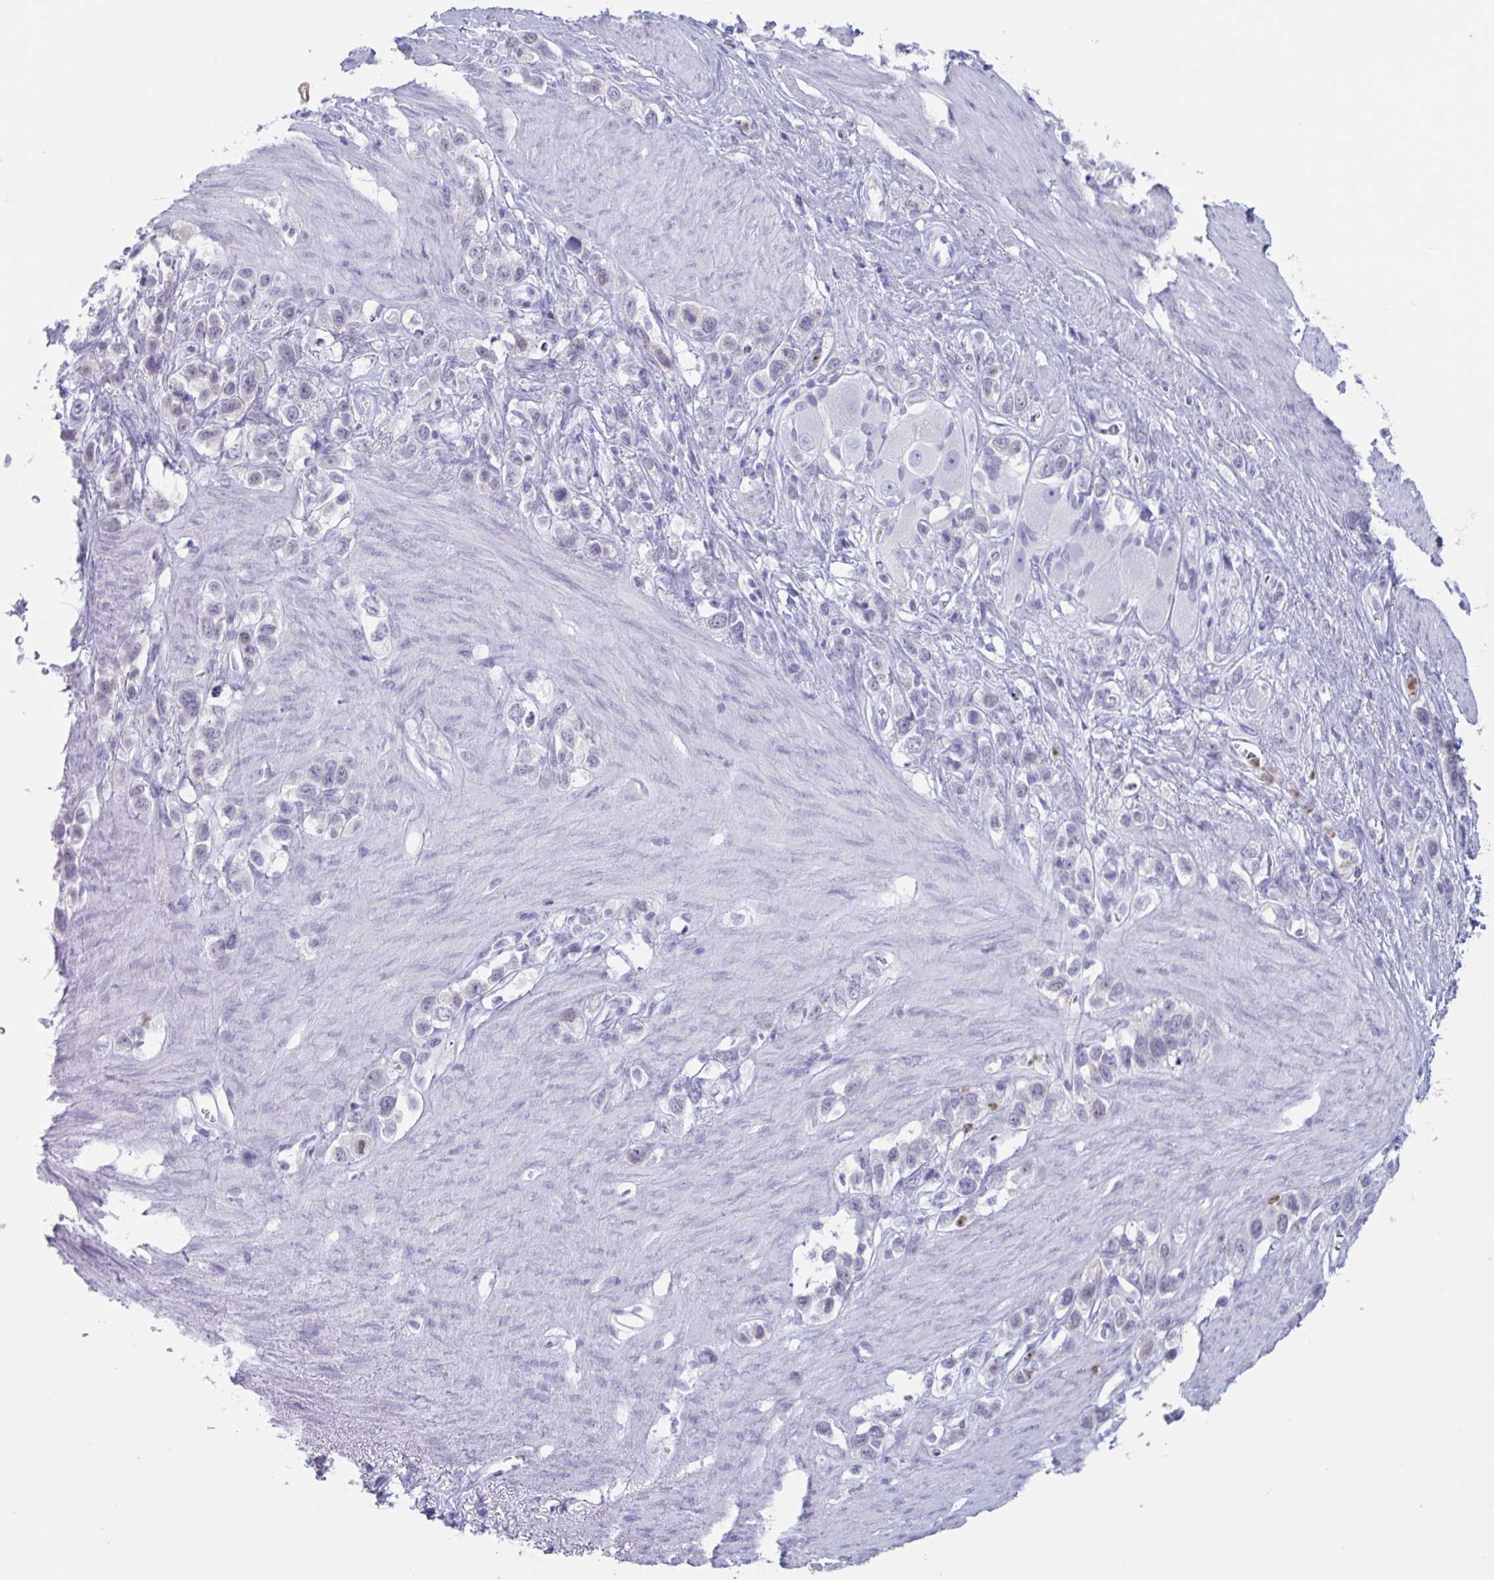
{"staining": {"intensity": "negative", "quantity": "none", "location": "none"}, "tissue": "stomach cancer", "cell_type": "Tumor cells", "image_type": "cancer", "snomed": [{"axis": "morphology", "description": "Adenocarcinoma, NOS"}, {"axis": "topography", "description": "Stomach"}], "caption": "IHC of human stomach cancer (adenocarcinoma) reveals no expression in tumor cells.", "gene": "CYP4F11", "patient": {"sex": "female", "age": 65}}